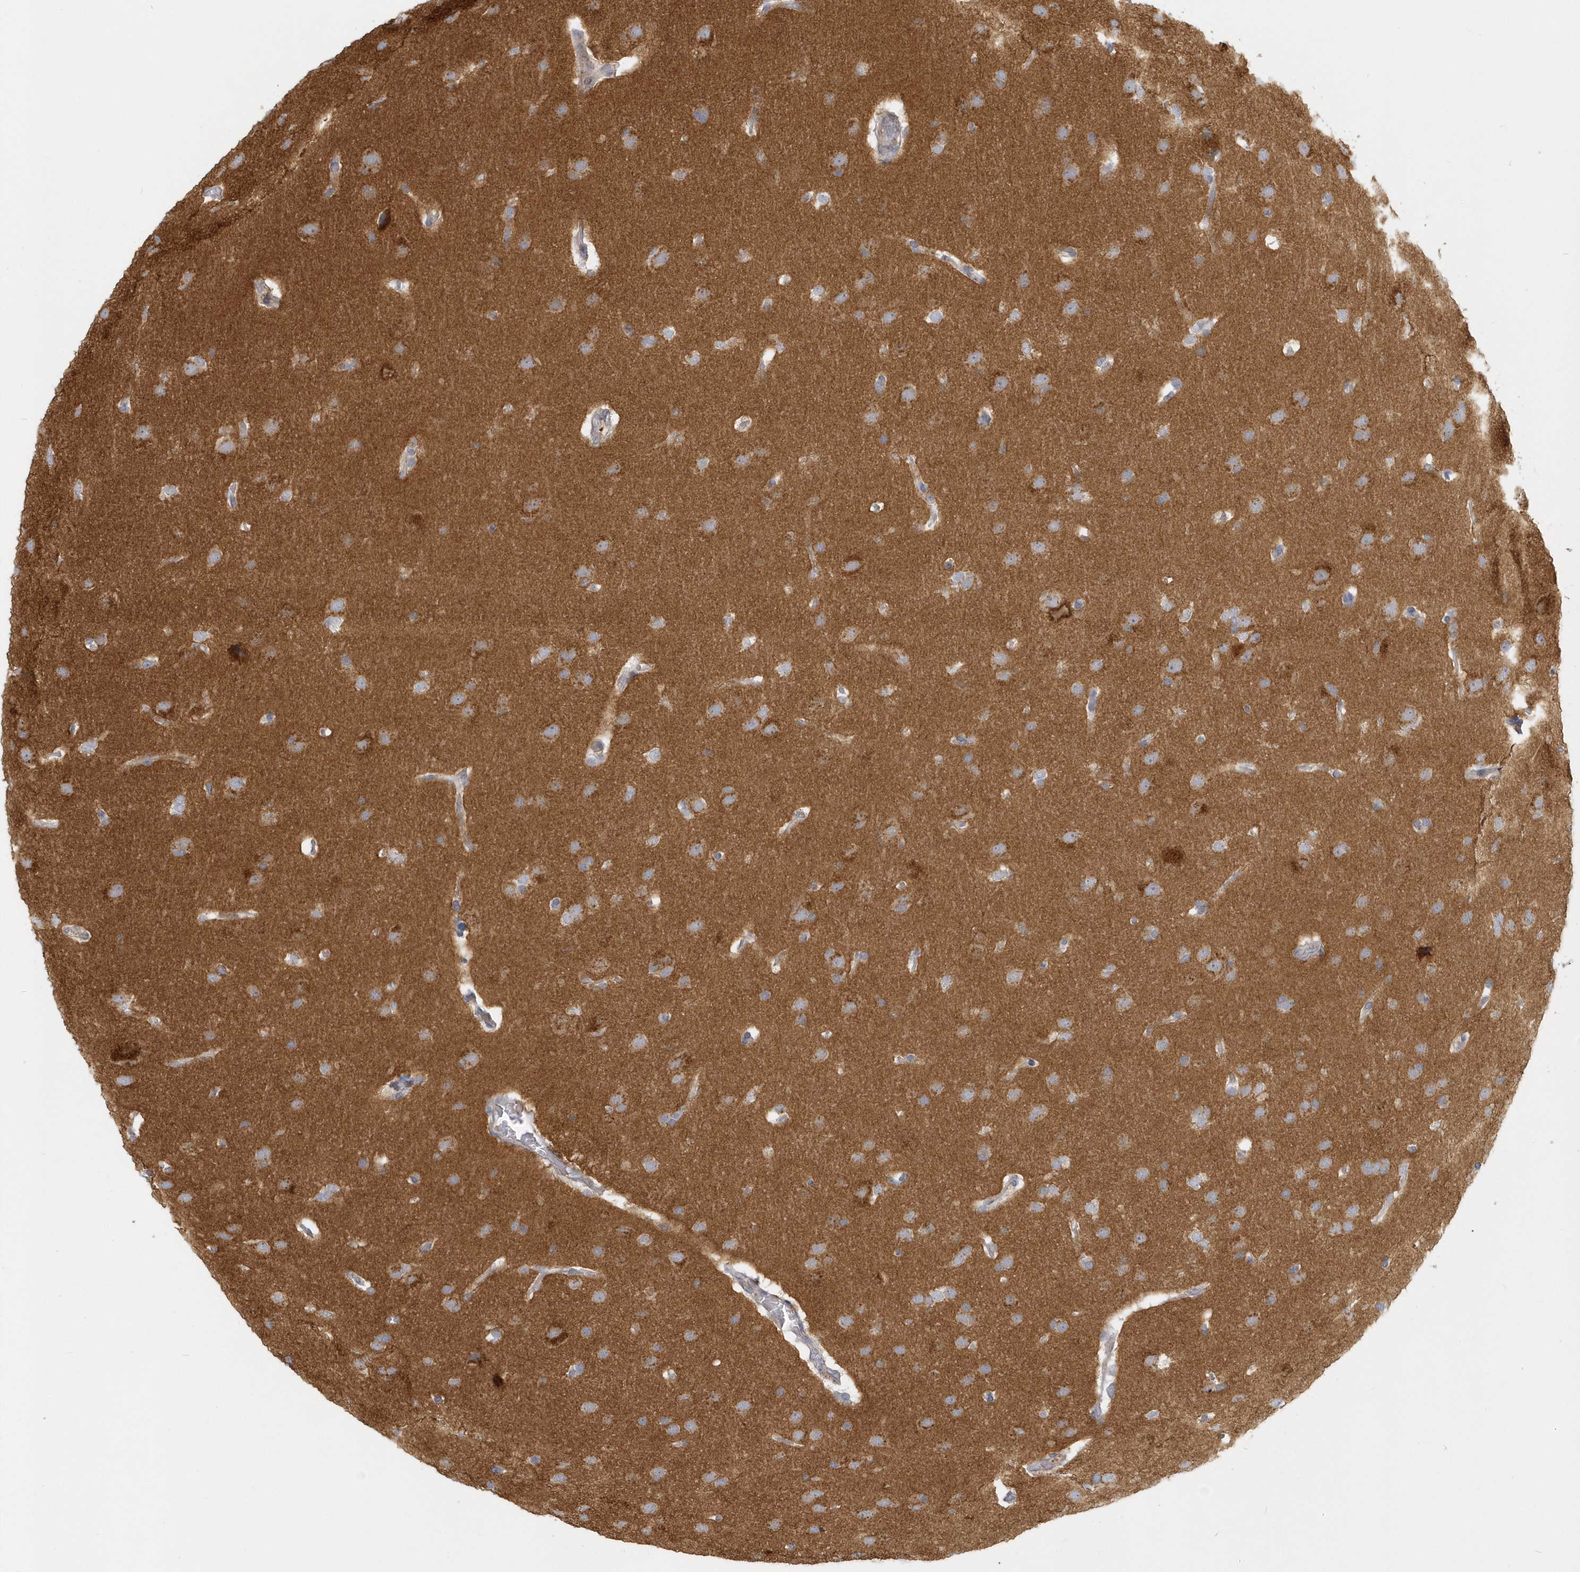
{"staining": {"intensity": "moderate", "quantity": "<25%", "location": "cytoplasmic/membranous"}, "tissue": "glioma", "cell_type": "Tumor cells", "image_type": "cancer", "snomed": [{"axis": "morphology", "description": "Glioma, malignant, Low grade"}, {"axis": "topography", "description": "Brain"}], "caption": "Glioma stained with DAB (3,3'-diaminobenzidine) IHC exhibits low levels of moderate cytoplasmic/membranous staining in approximately <25% of tumor cells. (Stains: DAB (3,3'-diaminobenzidine) in brown, nuclei in blue, Microscopy: brightfield microscopy at high magnification).", "gene": "NAPB", "patient": {"sex": "female", "age": 37}}